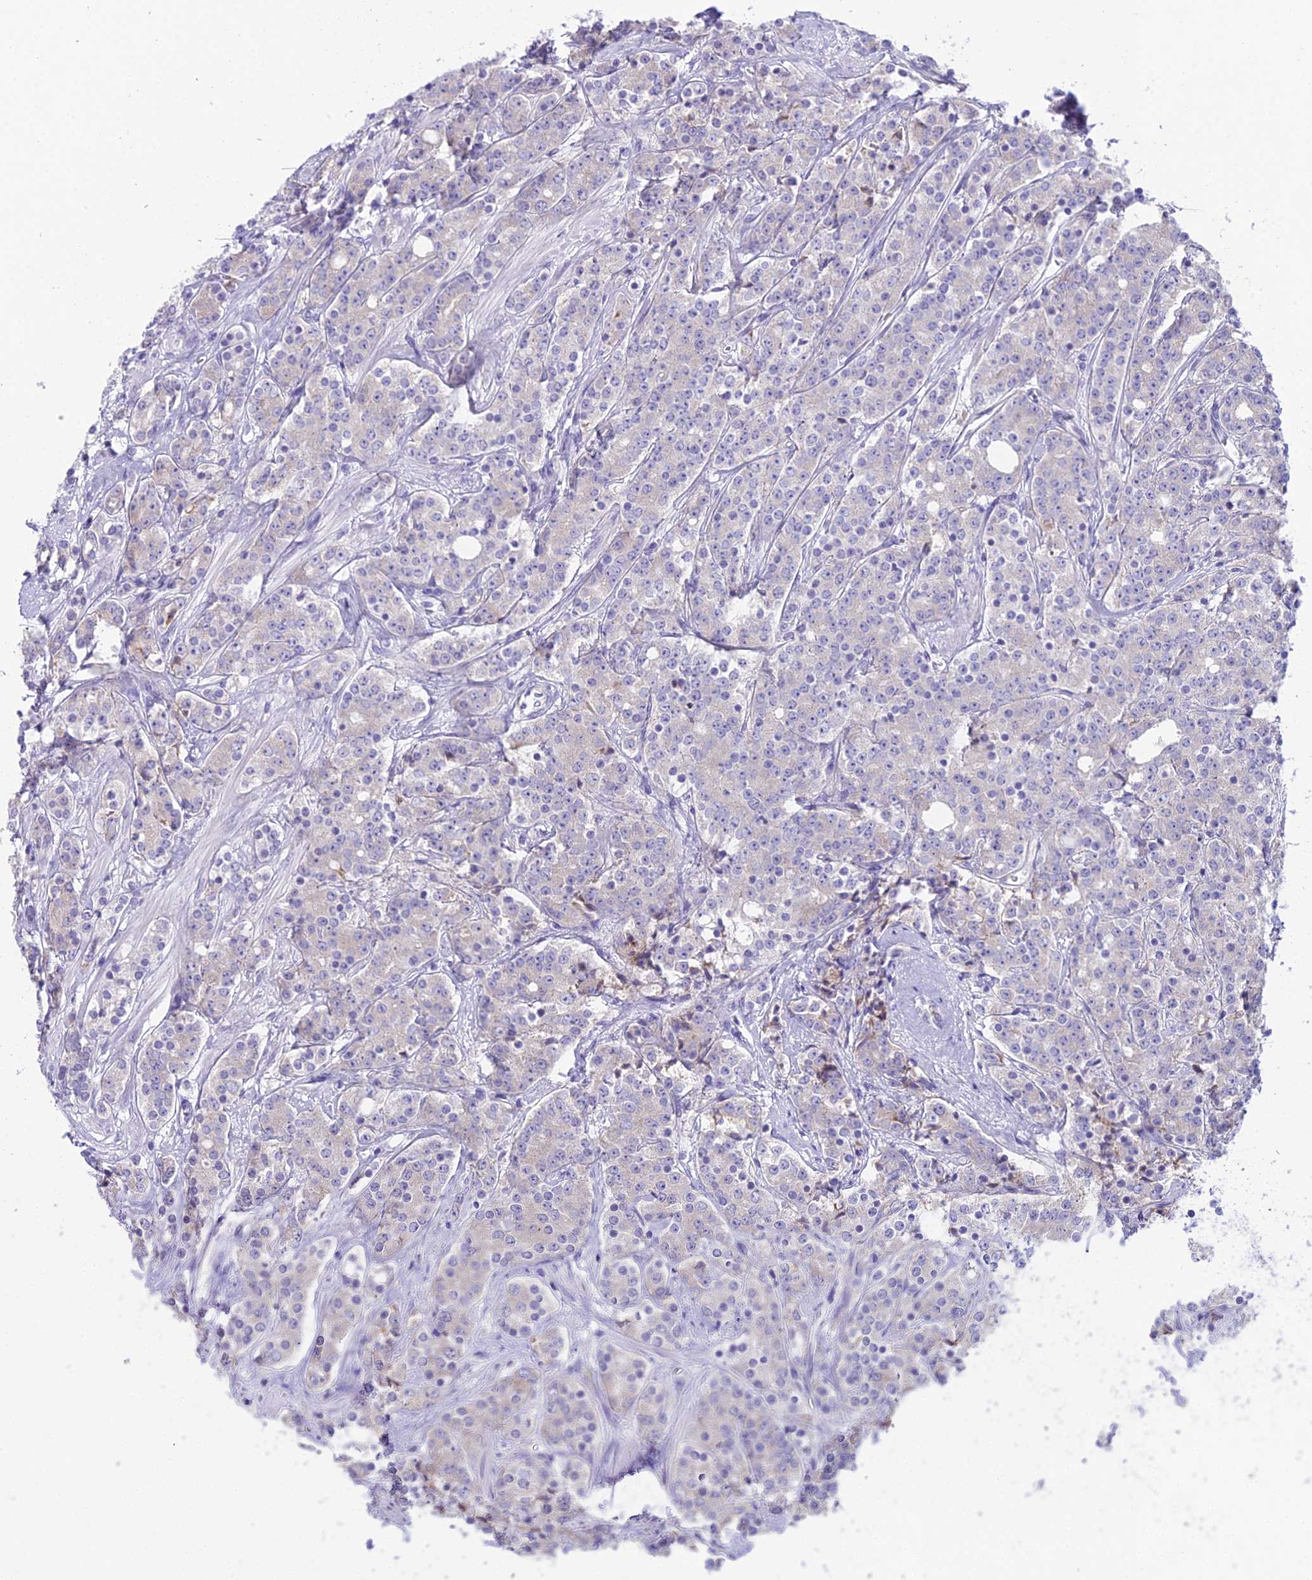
{"staining": {"intensity": "negative", "quantity": "none", "location": "none"}, "tissue": "prostate cancer", "cell_type": "Tumor cells", "image_type": "cancer", "snomed": [{"axis": "morphology", "description": "Adenocarcinoma, High grade"}, {"axis": "topography", "description": "Prostate"}], "caption": "A micrograph of adenocarcinoma (high-grade) (prostate) stained for a protein reveals no brown staining in tumor cells. (DAB (3,3'-diaminobenzidine) immunohistochemistry with hematoxylin counter stain).", "gene": "RPS26", "patient": {"sex": "male", "age": 62}}